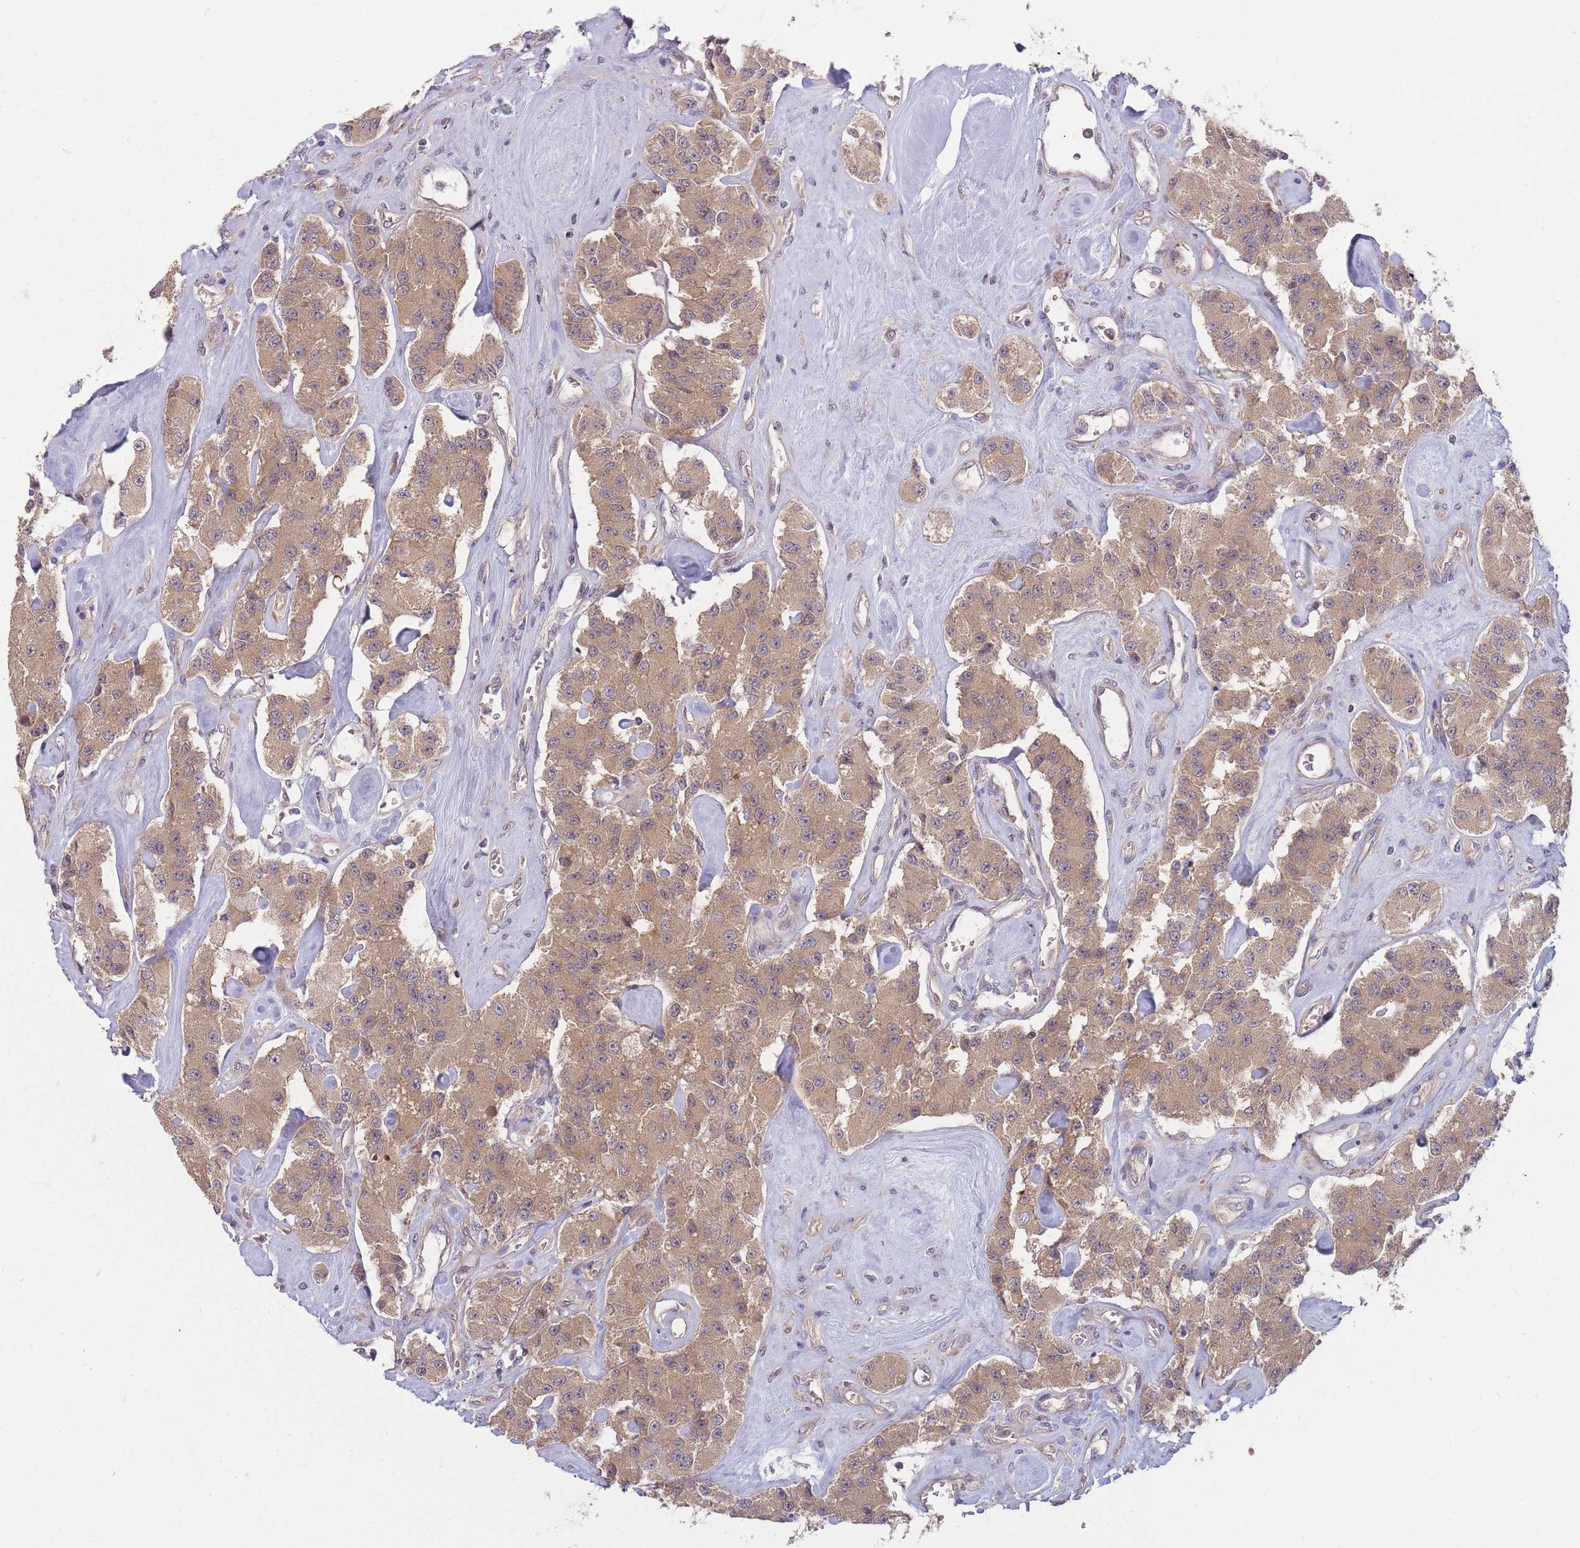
{"staining": {"intensity": "moderate", "quantity": ">75%", "location": "cytoplasmic/membranous"}, "tissue": "carcinoid", "cell_type": "Tumor cells", "image_type": "cancer", "snomed": [{"axis": "morphology", "description": "Carcinoid, malignant, NOS"}, {"axis": "topography", "description": "Pancreas"}], "caption": "This is a histology image of IHC staining of malignant carcinoid, which shows moderate expression in the cytoplasmic/membranous of tumor cells.", "gene": "PFDN6", "patient": {"sex": "male", "age": 41}}